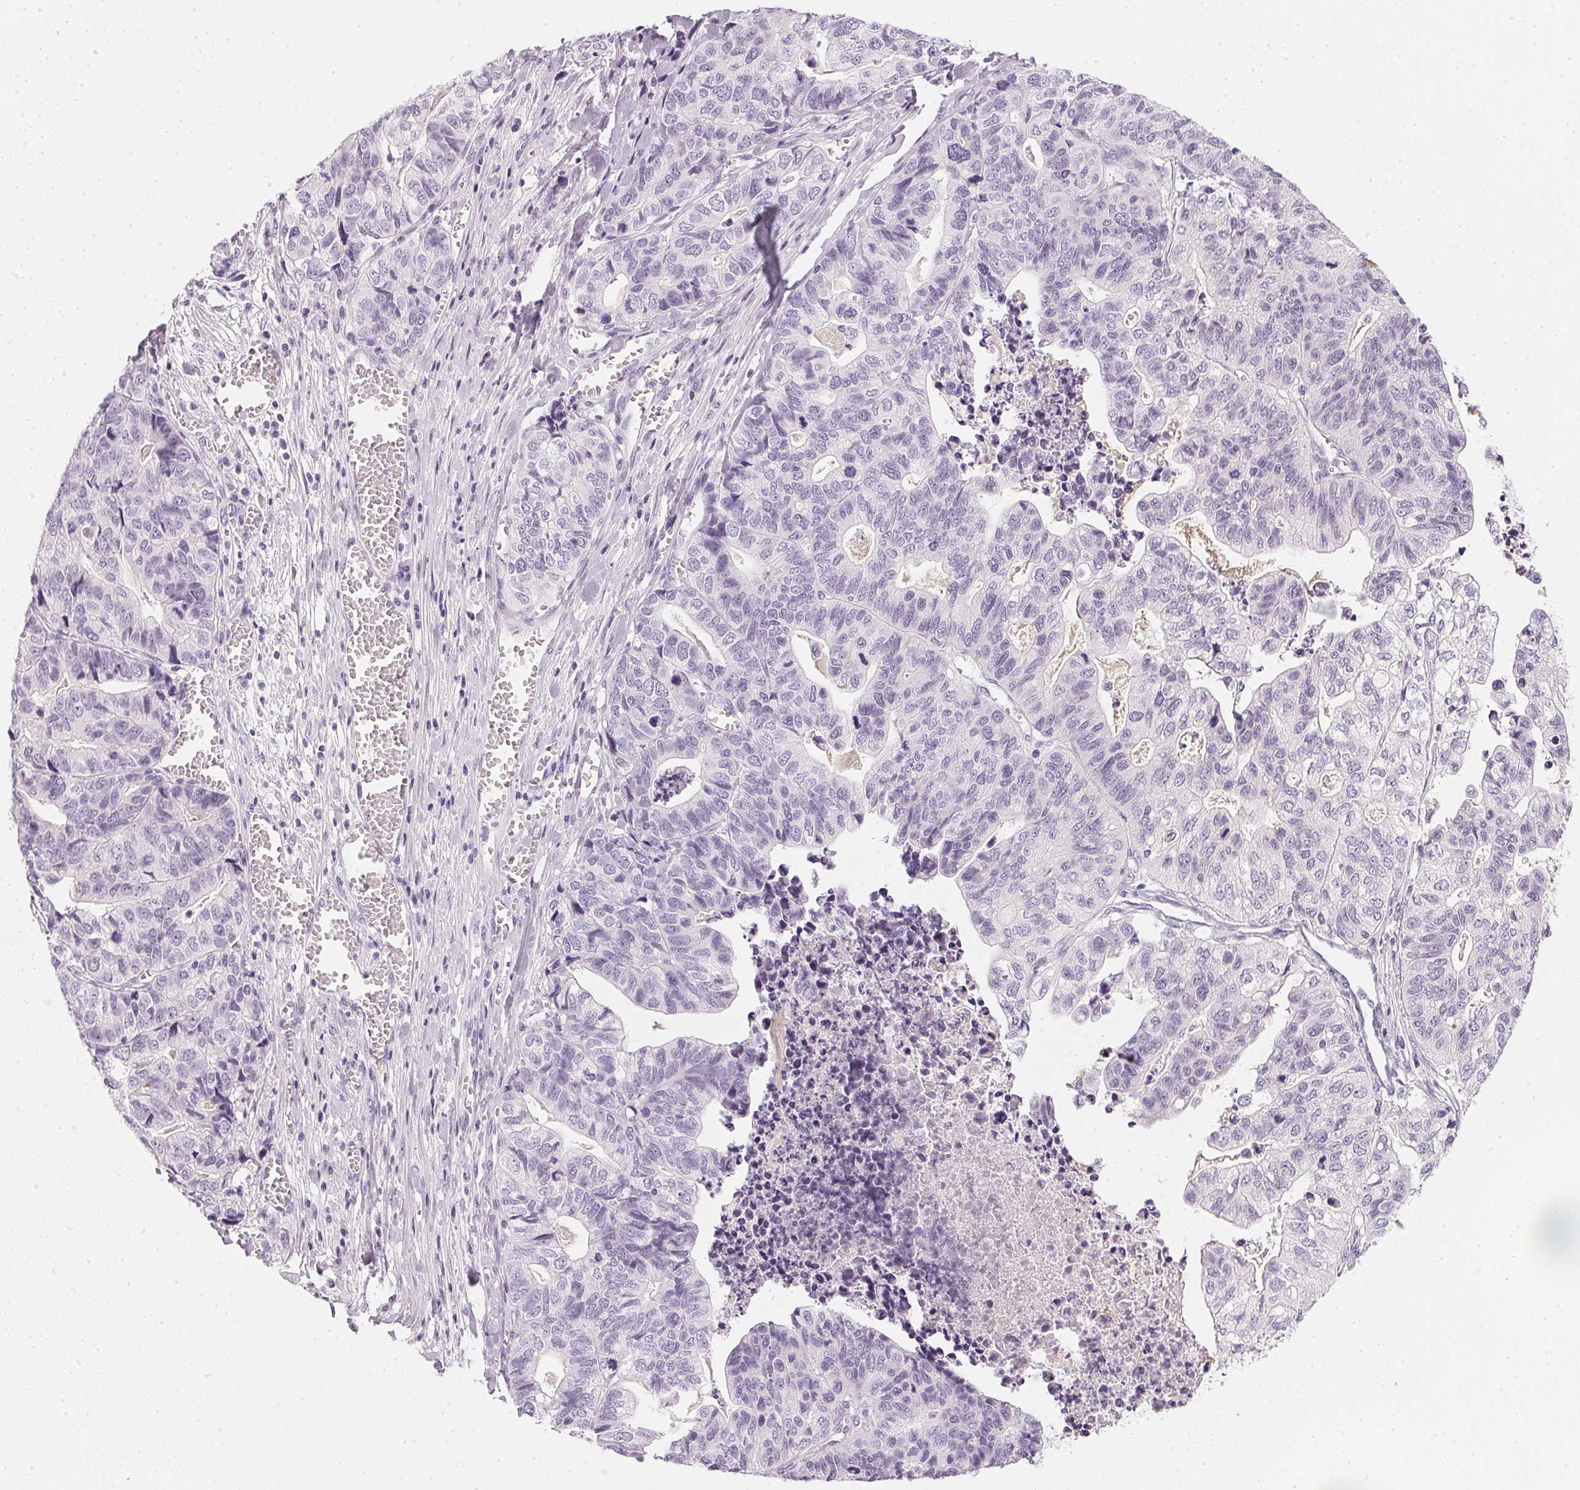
{"staining": {"intensity": "negative", "quantity": "none", "location": "none"}, "tissue": "stomach cancer", "cell_type": "Tumor cells", "image_type": "cancer", "snomed": [{"axis": "morphology", "description": "Adenocarcinoma, NOS"}, {"axis": "topography", "description": "Stomach, upper"}], "caption": "Stomach cancer stained for a protein using IHC reveals no expression tumor cells.", "gene": "CHST4", "patient": {"sex": "female", "age": 67}}